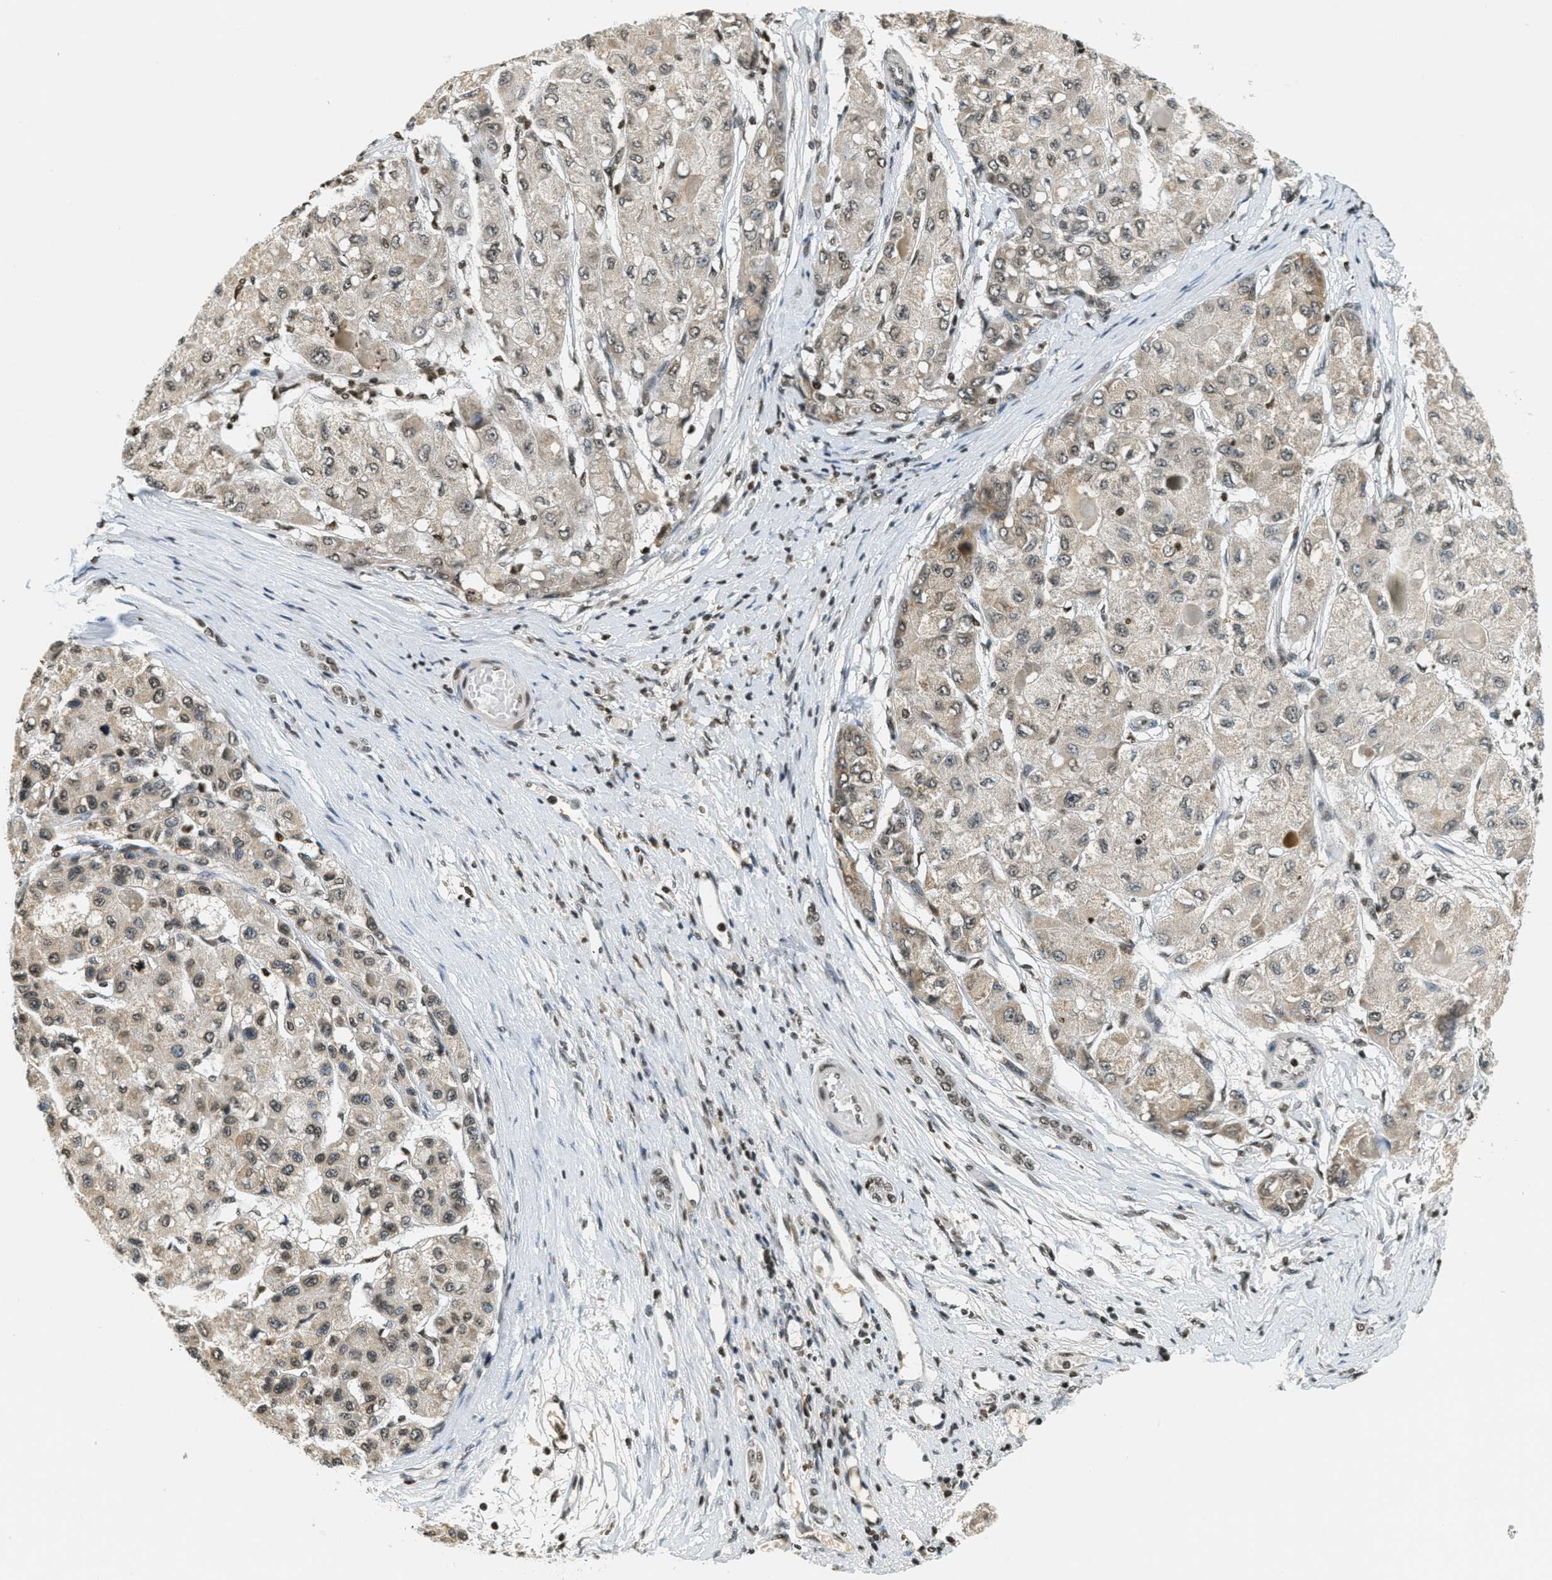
{"staining": {"intensity": "moderate", "quantity": "25%-75%", "location": "nuclear"}, "tissue": "liver cancer", "cell_type": "Tumor cells", "image_type": "cancer", "snomed": [{"axis": "morphology", "description": "Carcinoma, Hepatocellular, NOS"}, {"axis": "topography", "description": "Liver"}], "caption": "Hepatocellular carcinoma (liver) stained with a protein marker demonstrates moderate staining in tumor cells.", "gene": "LDB2", "patient": {"sex": "male", "age": 80}}